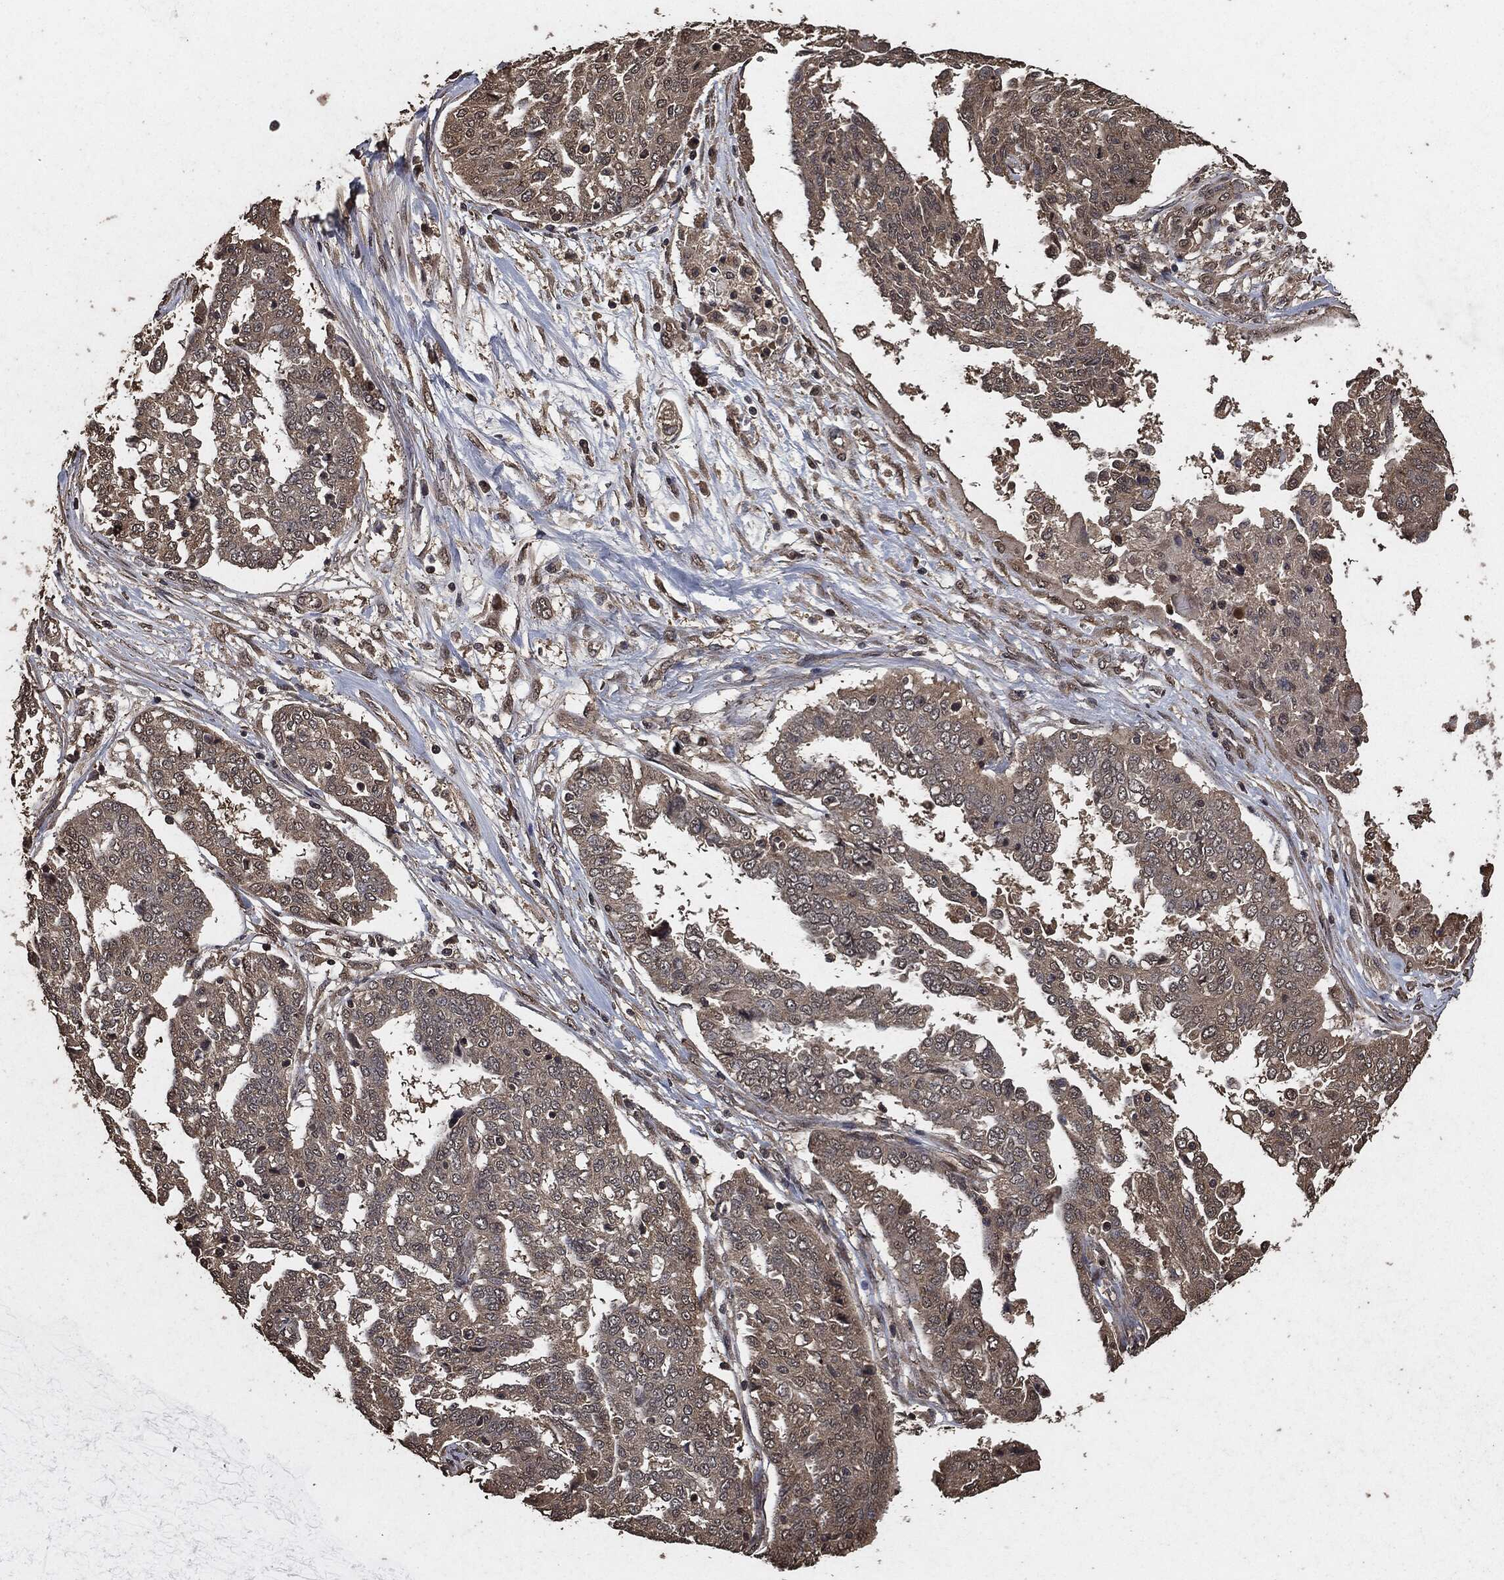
{"staining": {"intensity": "weak", "quantity": "25%-75%", "location": "cytoplasmic/membranous"}, "tissue": "ovarian cancer", "cell_type": "Tumor cells", "image_type": "cancer", "snomed": [{"axis": "morphology", "description": "Cystadenocarcinoma, serous, NOS"}, {"axis": "topography", "description": "Ovary"}], "caption": "An image showing weak cytoplasmic/membranous expression in approximately 25%-75% of tumor cells in ovarian cancer, as visualized by brown immunohistochemical staining.", "gene": "AKT1S1", "patient": {"sex": "female", "age": 67}}